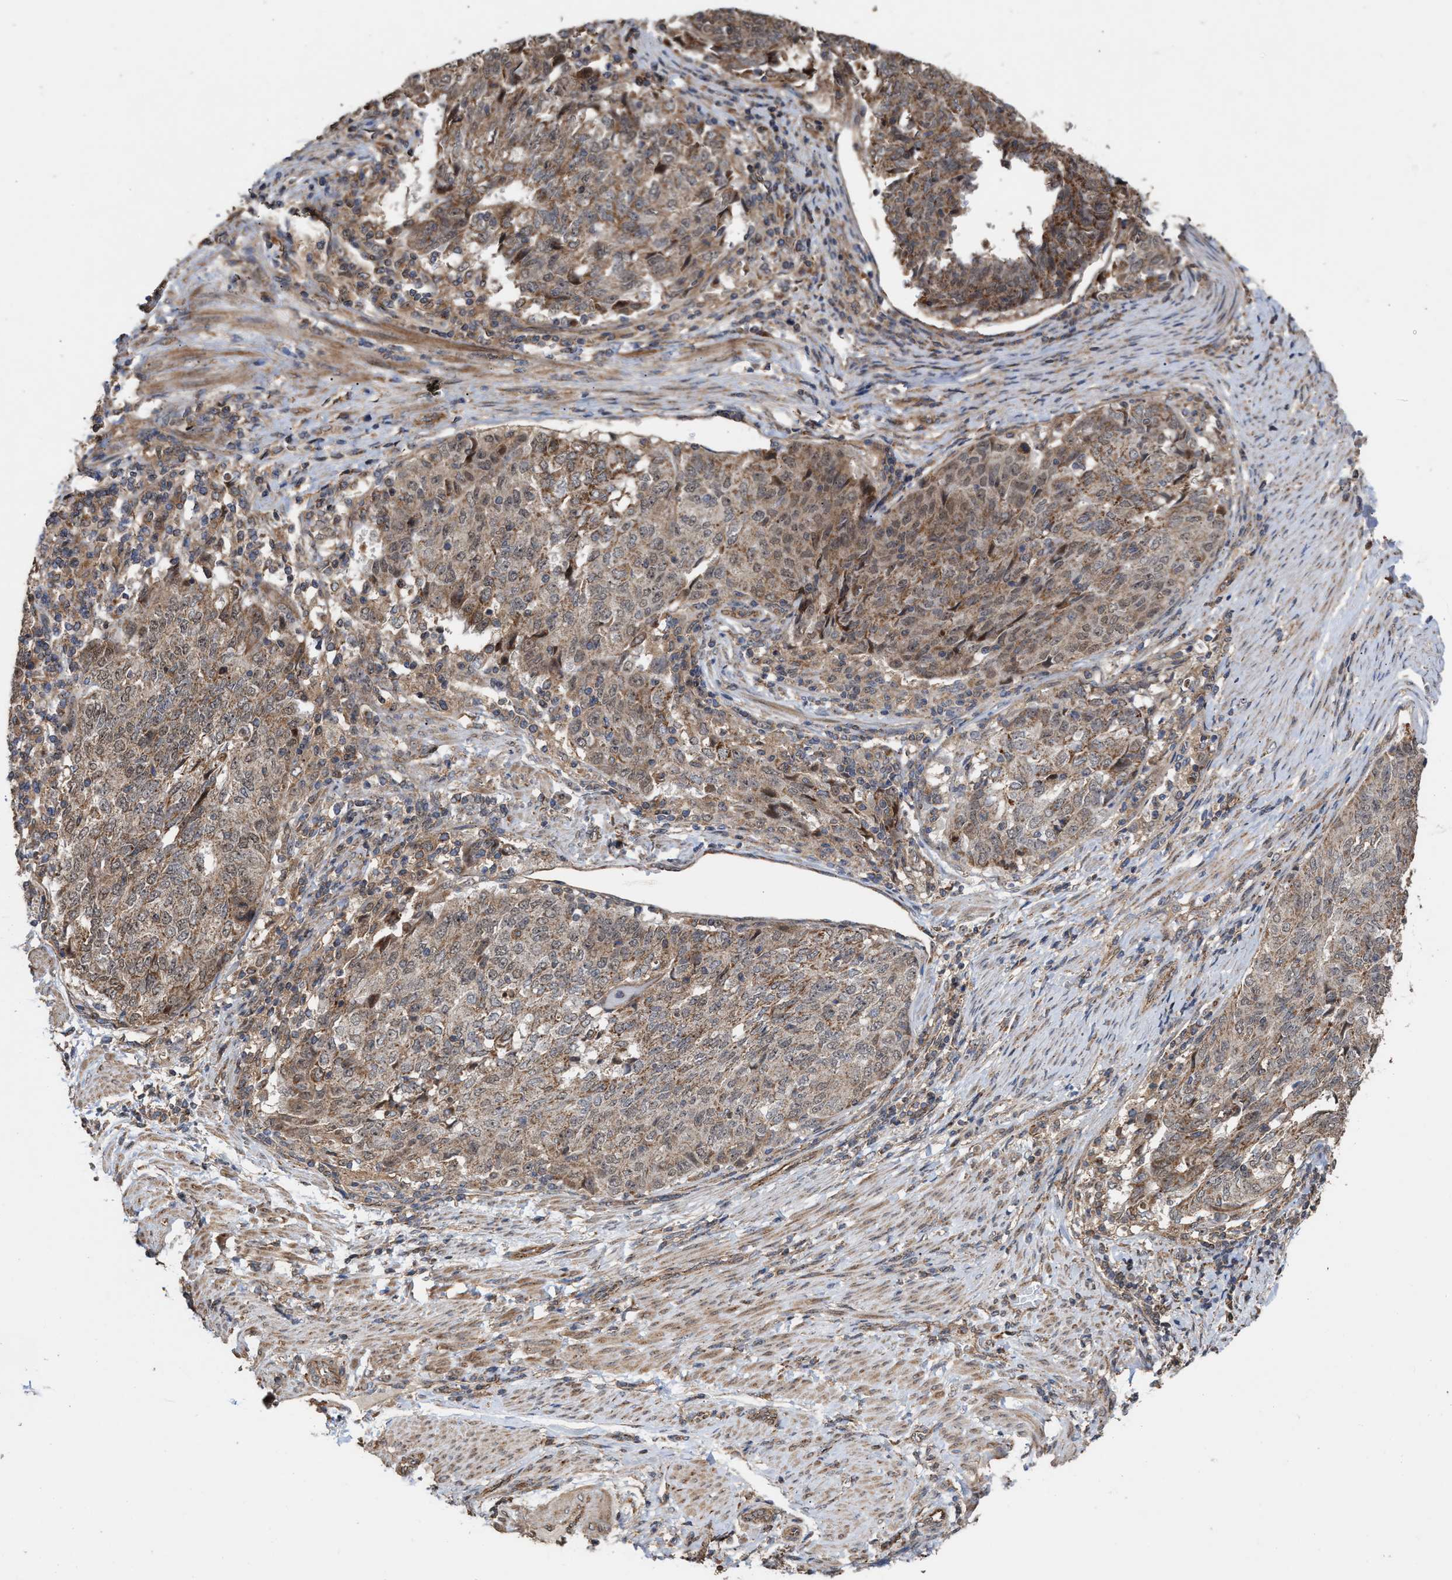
{"staining": {"intensity": "moderate", "quantity": ">75%", "location": "cytoplasmic/membranous"}, "tissue": "endometrial cancer", "cell_type": "Tumor cells", "image_type": "cancer", "snomed": [{"axis": "morphology", "description": "Adenocarcinoma, NOS"}, {"axis": "topography", "description": "Endometrium"}], "caption": "Human endometrial cancer (adenocarcinoma) stained with a brown dye reveals moderate cytoplasmic/membranous positive expression in approximately >75% of tumor cells.", "gene": "EXOSC2", "patient": {"sex": "female", "age": 80}}